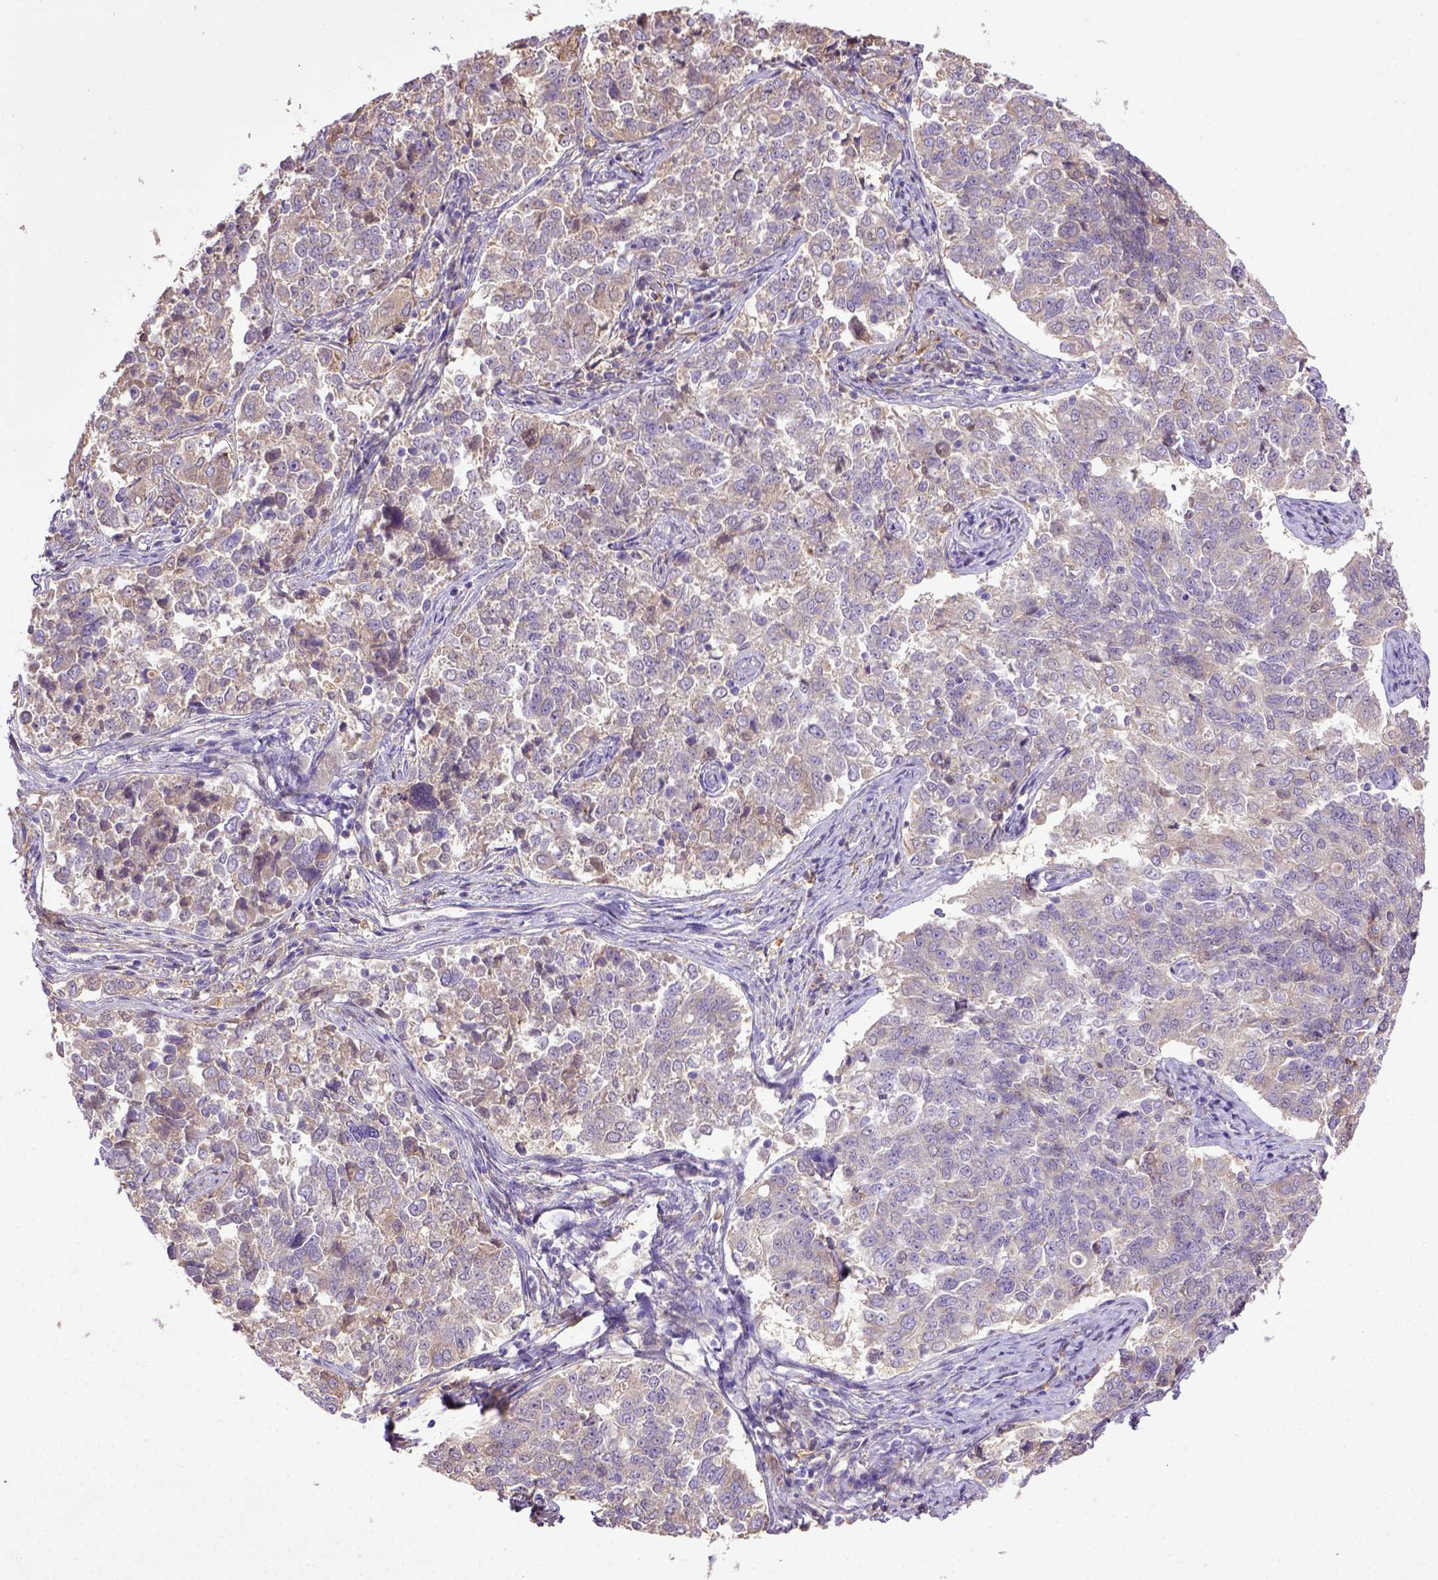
{"staining": {"intensity": "weak", "quantity": "25%-75%", "location": "cytoplasmic/membranous"}, "tissue": "endometrial cancer", "cell_type": "Tumor cells", "image_type": "cancer", "snomed": [{"axis": "morphology", "description": "Adenocarcinoma, NOS"}, {"axis": "topography", "description": "Endometrium"}], "caption": "This is a photomicrograph of immunohistochemistry staining of endometrial cancer, which shows weak staining in the cytoplasmic/membranous of tumor cells.", "gene": "DEPDC1B", "patient": {"sex": "female", "age": 43}}